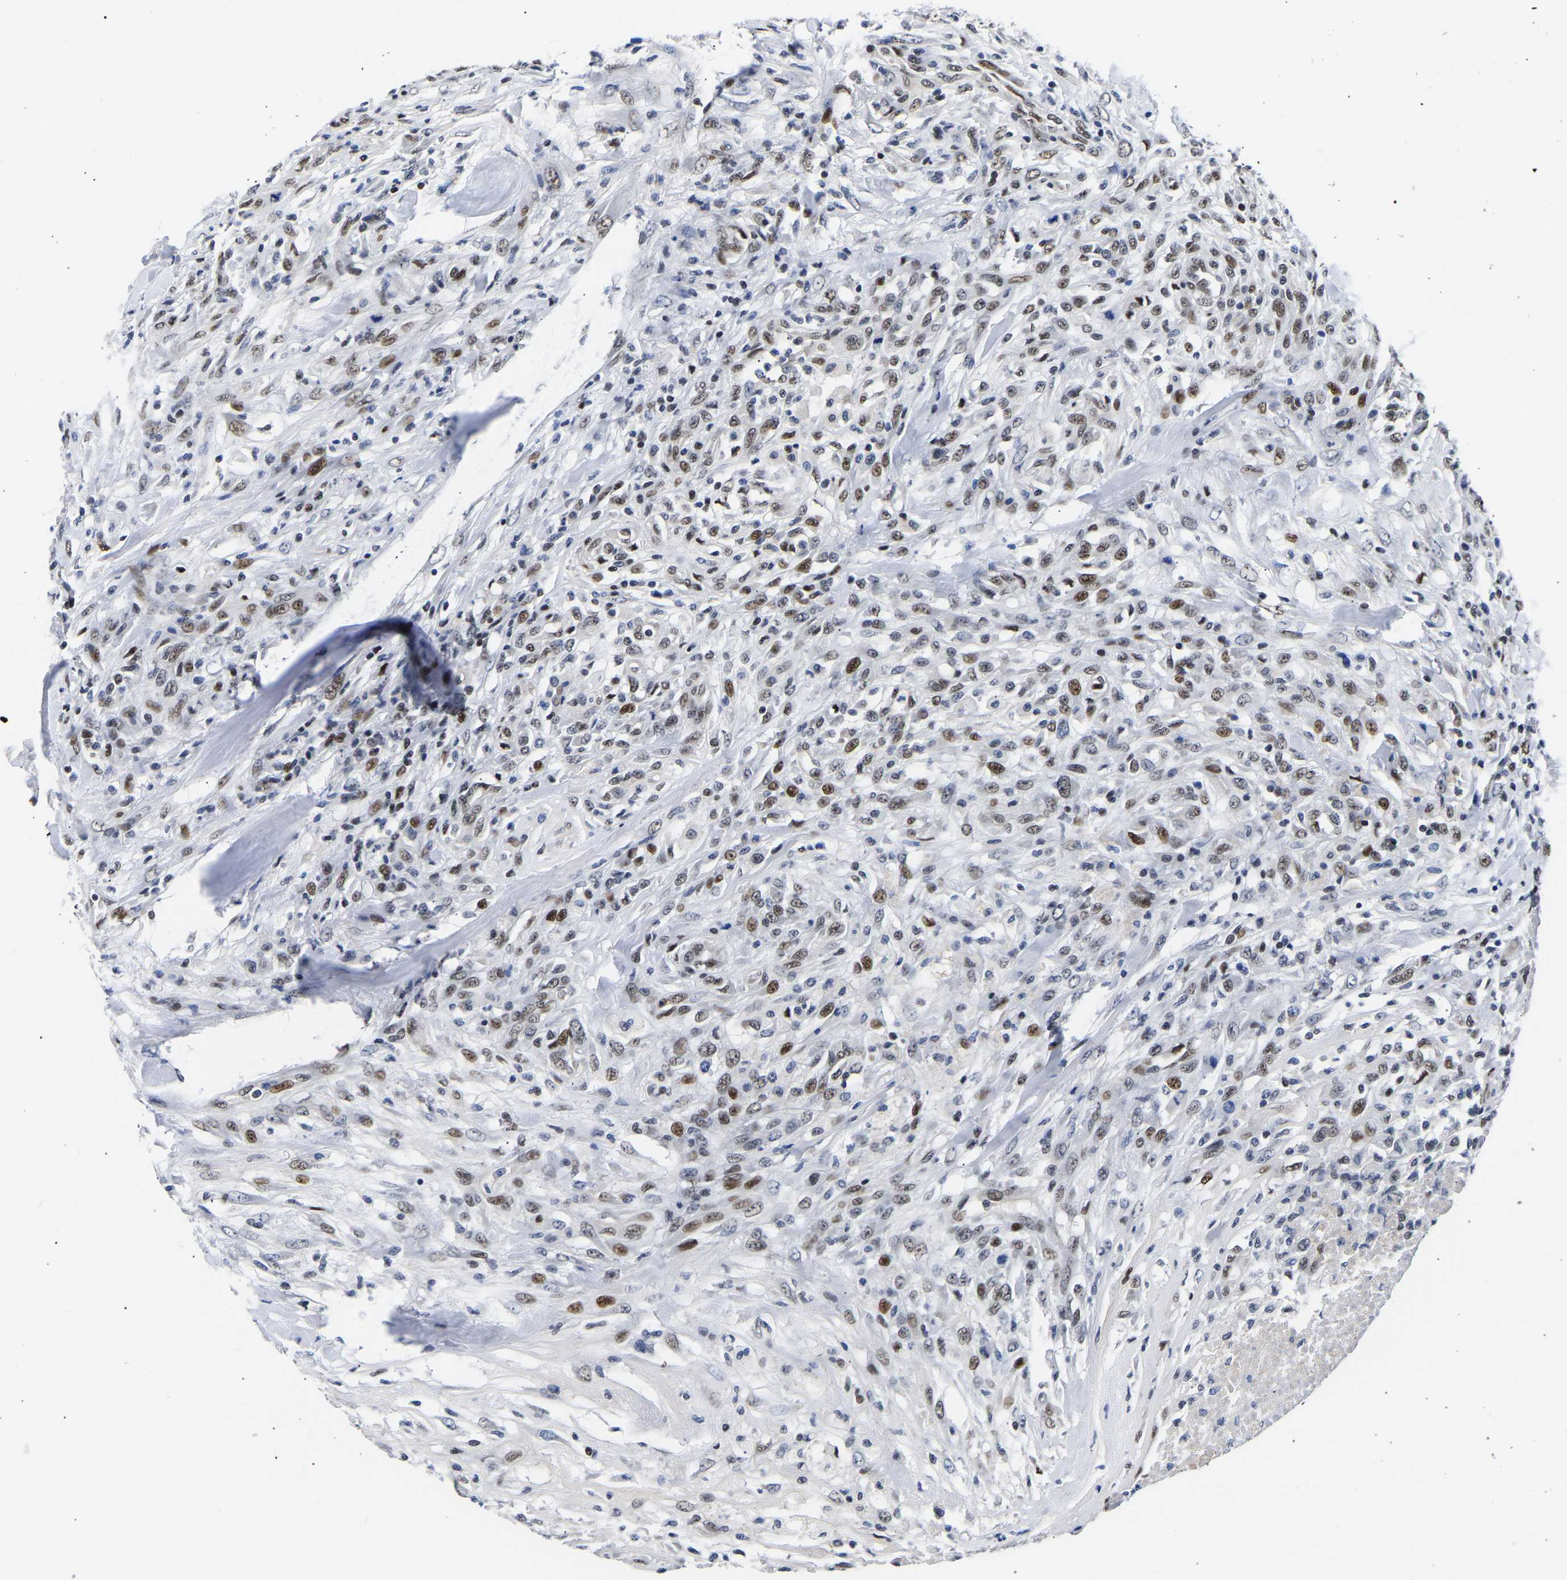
{"staining": {"intensity": "moderate", "quantity": ">75%", "location": "nuclear"}, "tissue": "testis cancer", "cell_type": "Tumor cells", "image_type": "cancer", "snomed": [{"axis": "morphology", "description": "Seminoma, NOS"}, {"axis": "topography", "description": "Testis"}], "caption": "Immunohistochemical staining of testis cancer demonstrates medium levels of moderate nuclear protein staining in approximately >75% of tumor cells.", "gene": "PTRHD1", "patient": {"sex": "male", "age": 59}}